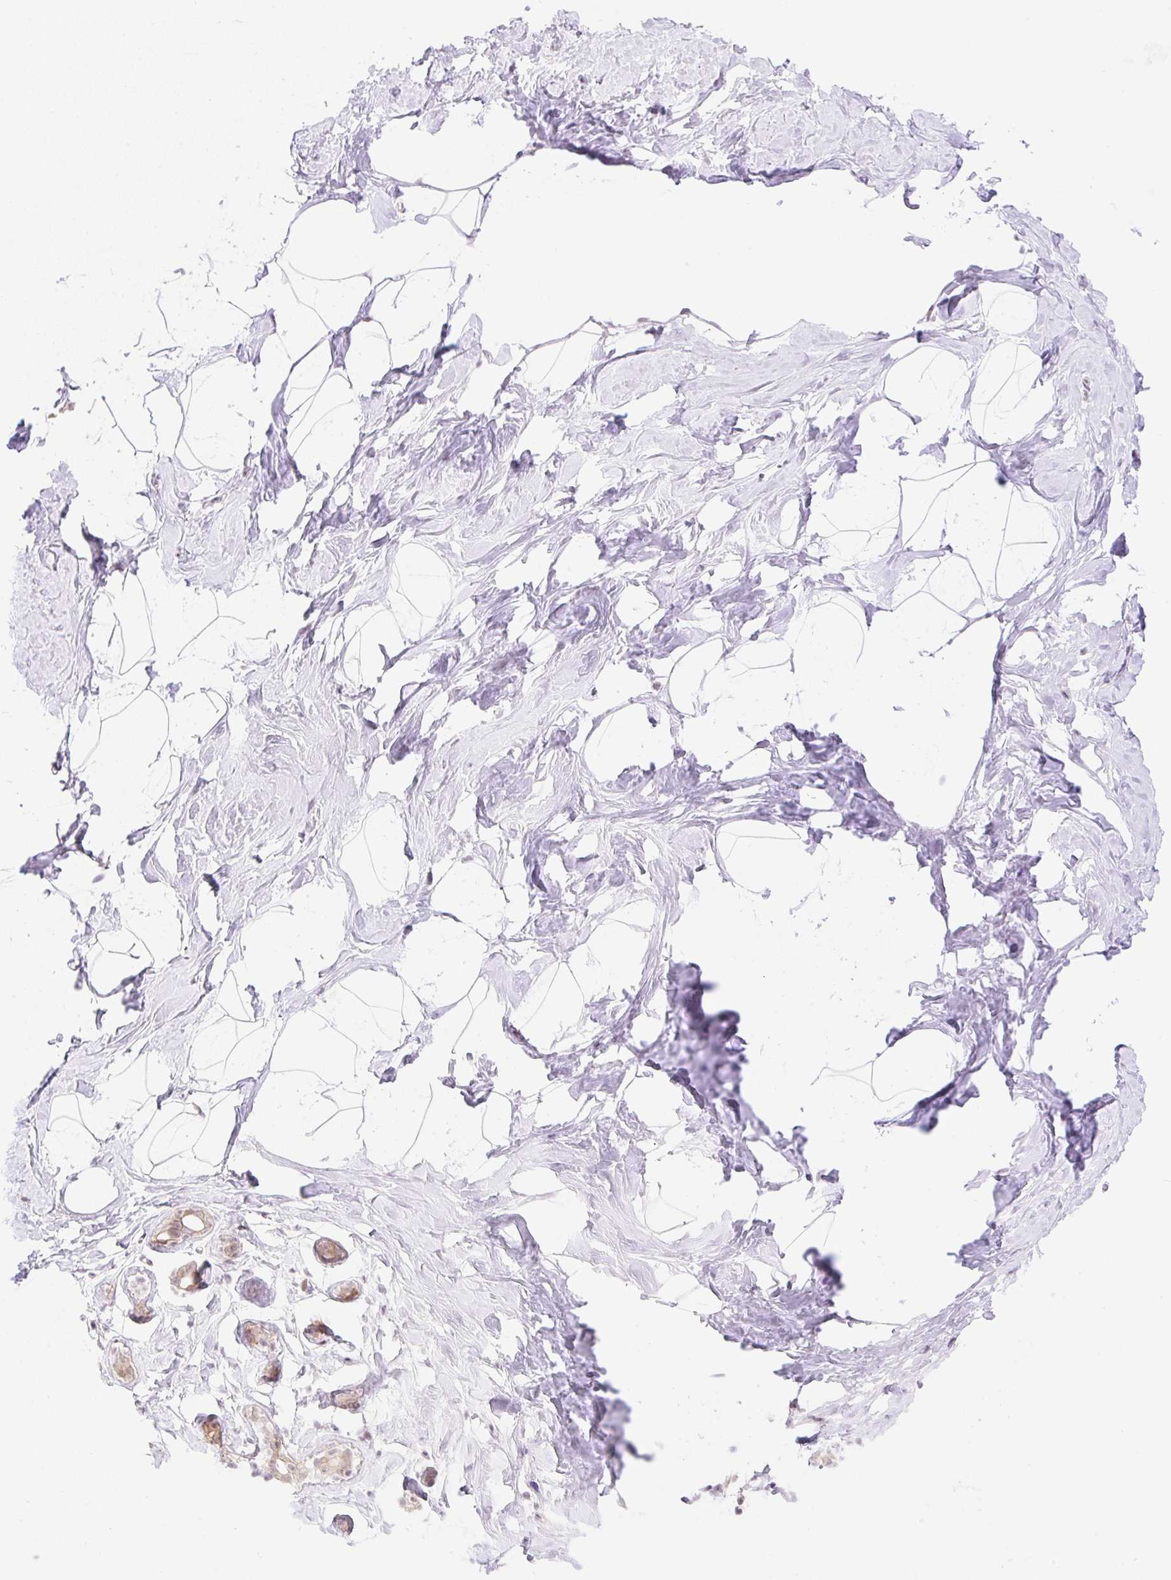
{"staining": {"intensity": "negative", "quantity": "none", "location": "none"}, "tissue": "breast", "cell_type": "Adipocytes", "image_type": "normal", "snomed": [{"axis": "morphology", "description": "Normal tissue, NOS"}, {"axis": "topography", "description": "Breast"}], "caption": "The image exhibits no significant expression in adipocytes of breast.", "gene": "ENSG00000264668", "patient": {"sex": "female", "age": 32}}